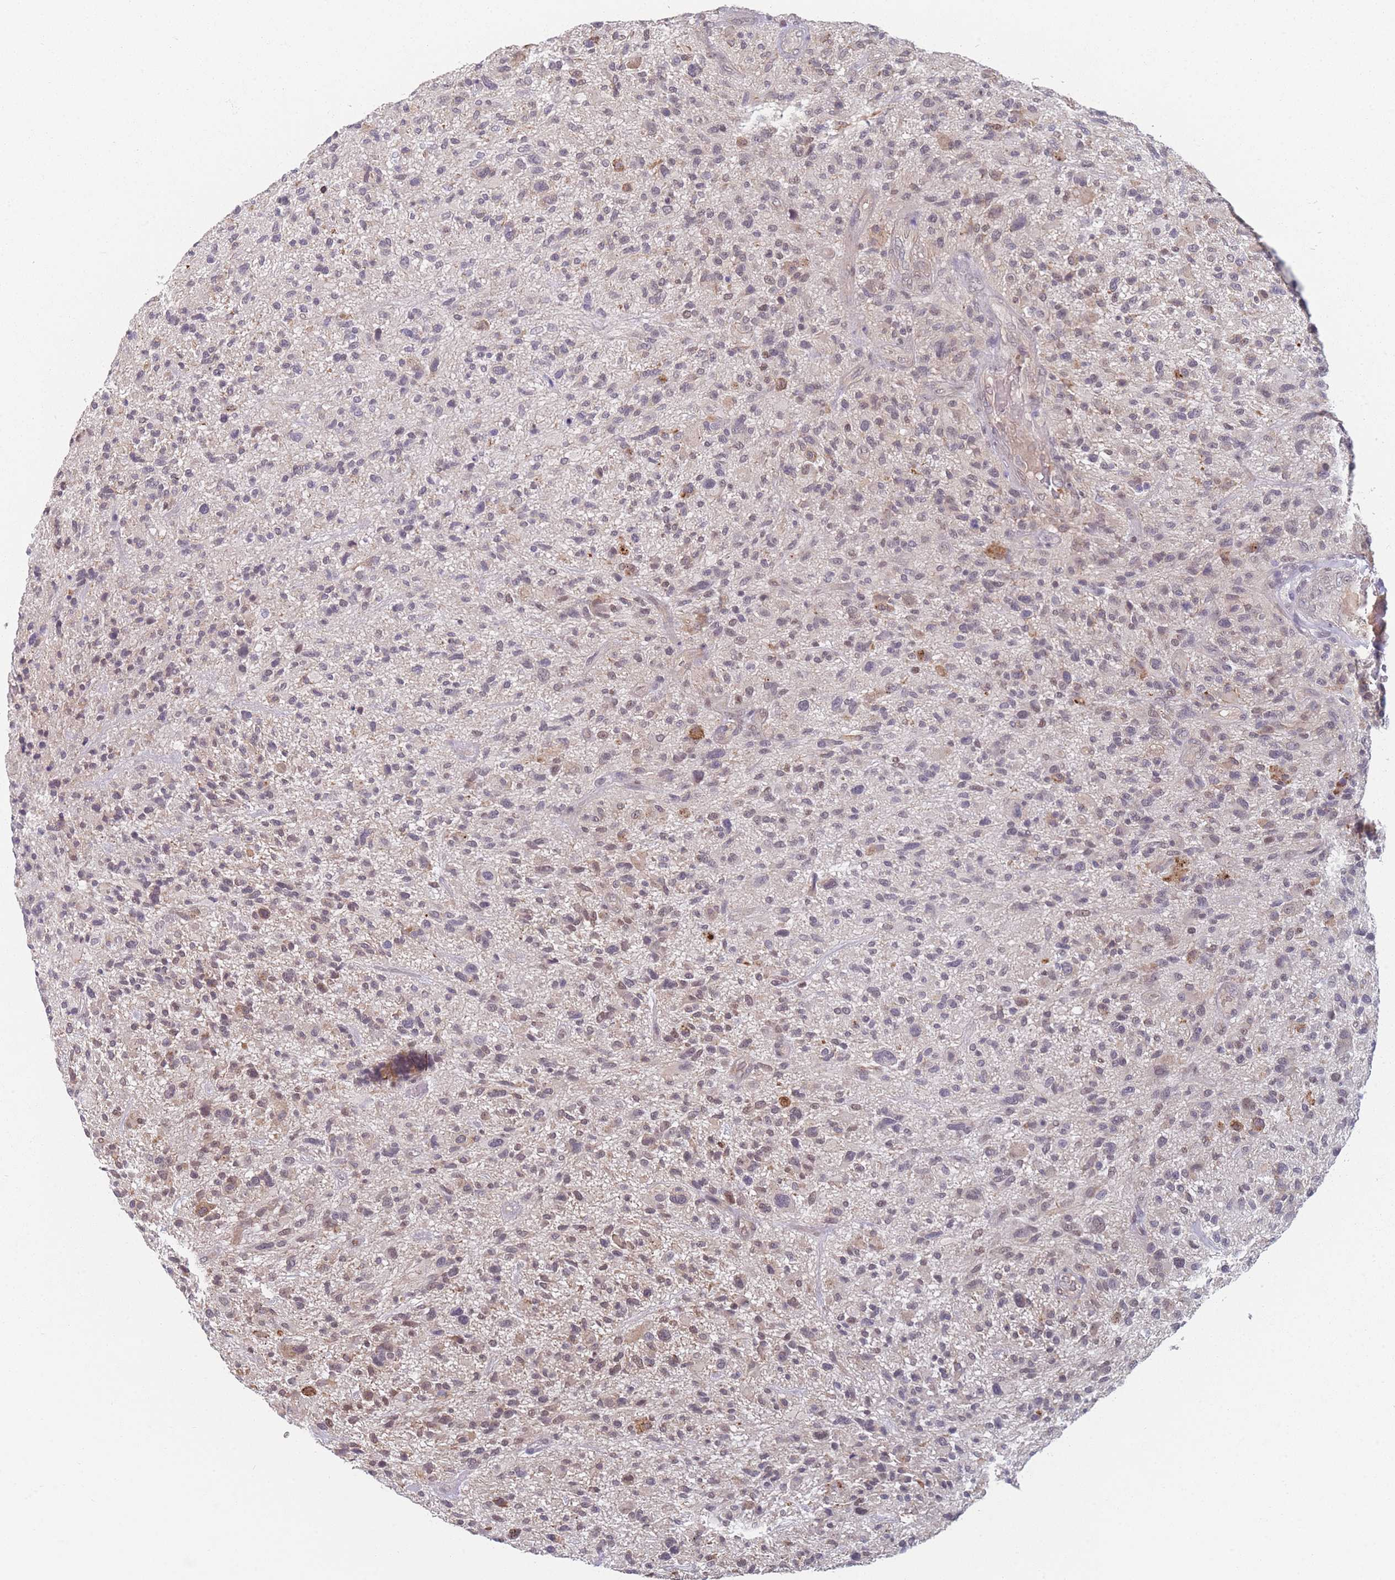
{"staining": {"intensity": "negative", "quantity": "none", "location": "none"}, "tissue": "glioma", "cell_type": "Tumor cells", "image_type": "cancer", "snomed": [{"axis": "morphology", "description": "Glioma, malignant, High grade"}, {"axis": "topography", "description": "Brain"}], "caption": "Tumor cells are negative for brown protein staining in glioma. Nuclei are stained in blue.", "gene": "ANKRD10", "patient": {"sex": "male", "age": 47}}